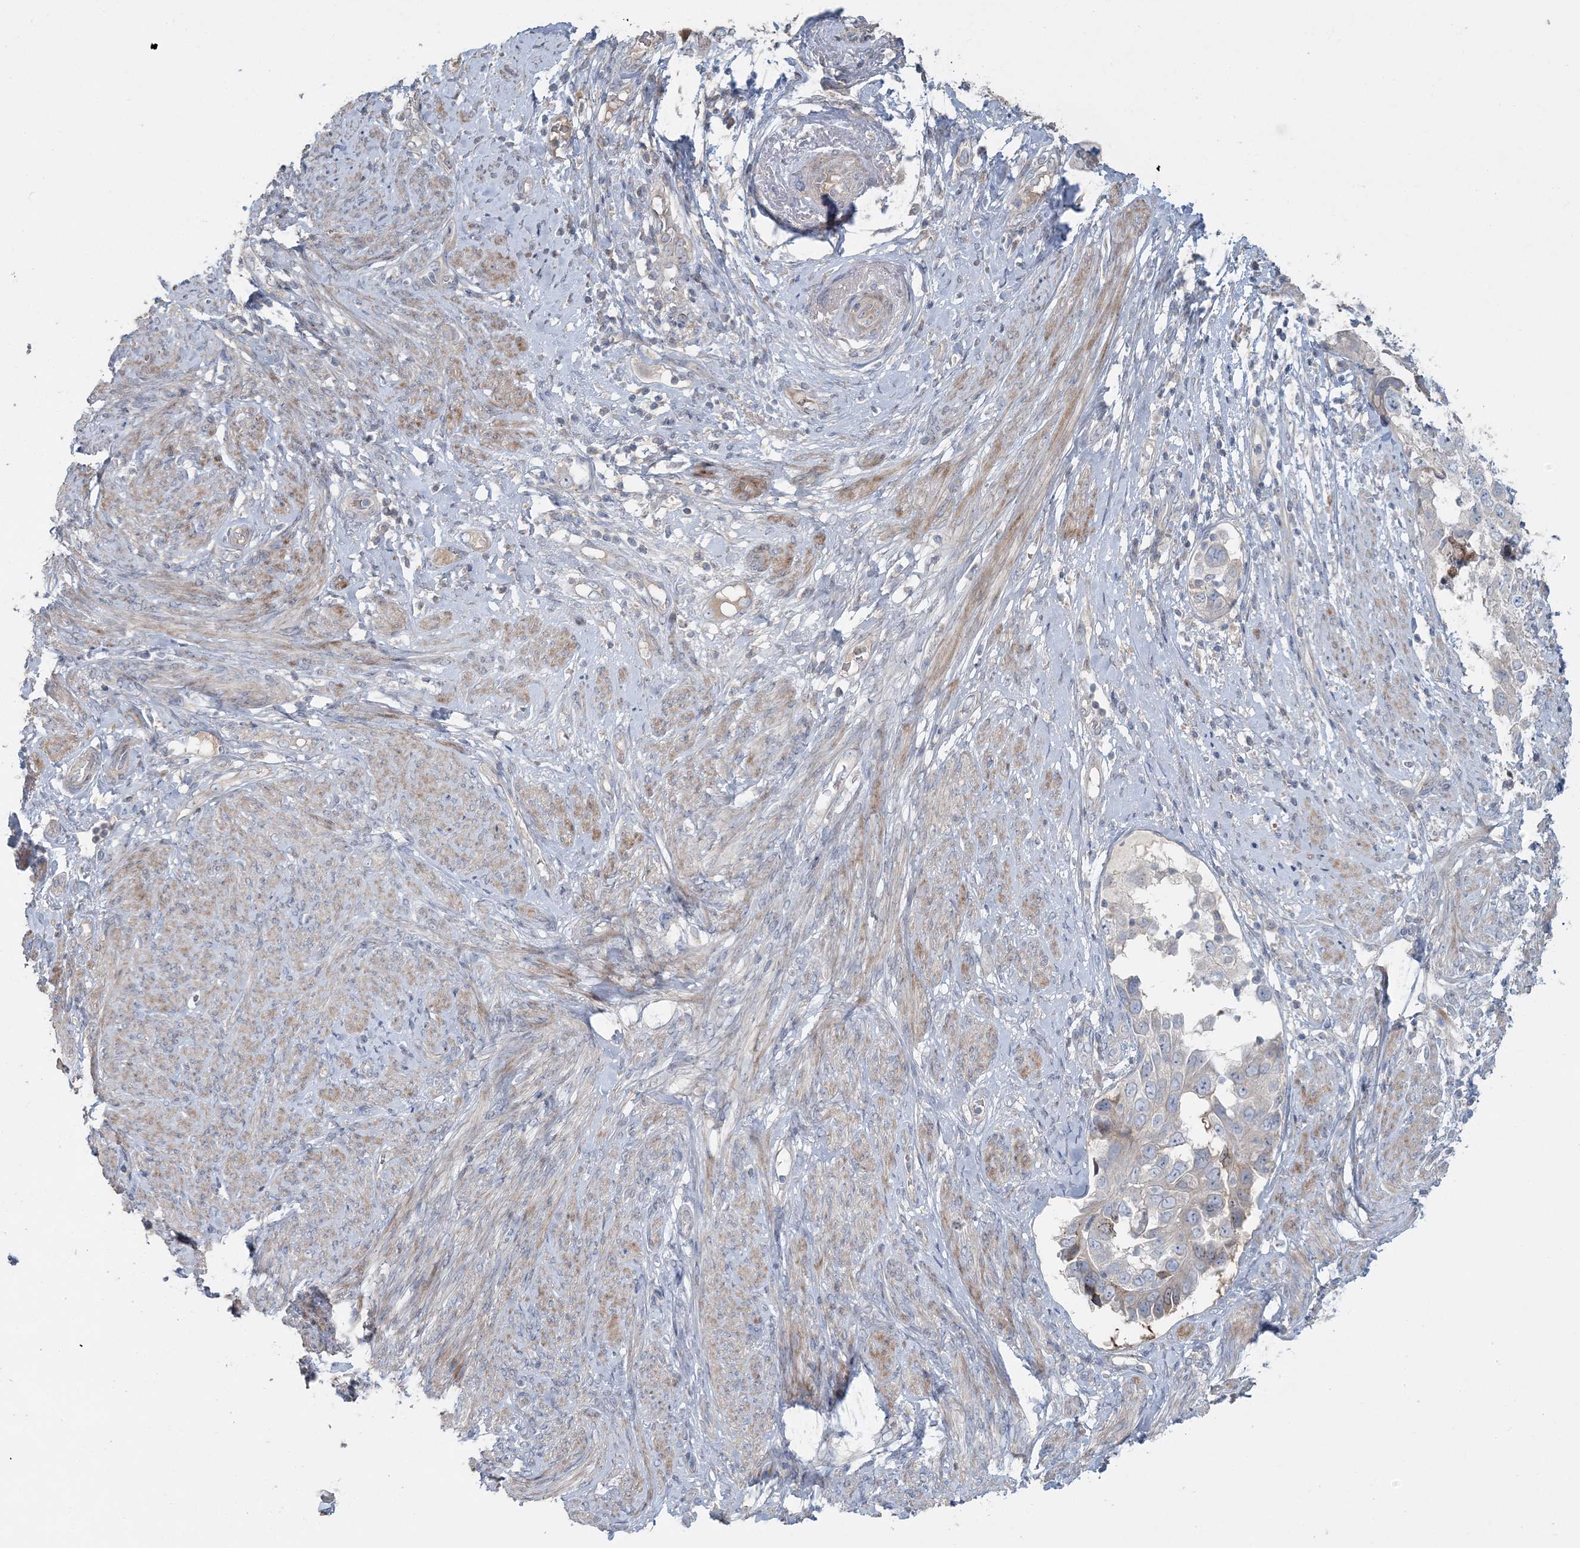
{"staining": {"intensity": "negative", "quantity": "none", "location": "none"}, "tissue": "endometrial cancer", "cell_type": "Tumor cells", "image_type": "cancer", "snomed": [{"axis": "morphology", "description": "Adenocarcinoma, NOS"}, {"axis": "topography", "description": "Endometrium"}], "caption": "This is an immunohistochemistry (IHC) photomicrograph of adenocarcinoma (endometrial). There is no staining in tumor cells.", "gene": "SLC4A10", "patient": {"sex": "female", "age": 85}}